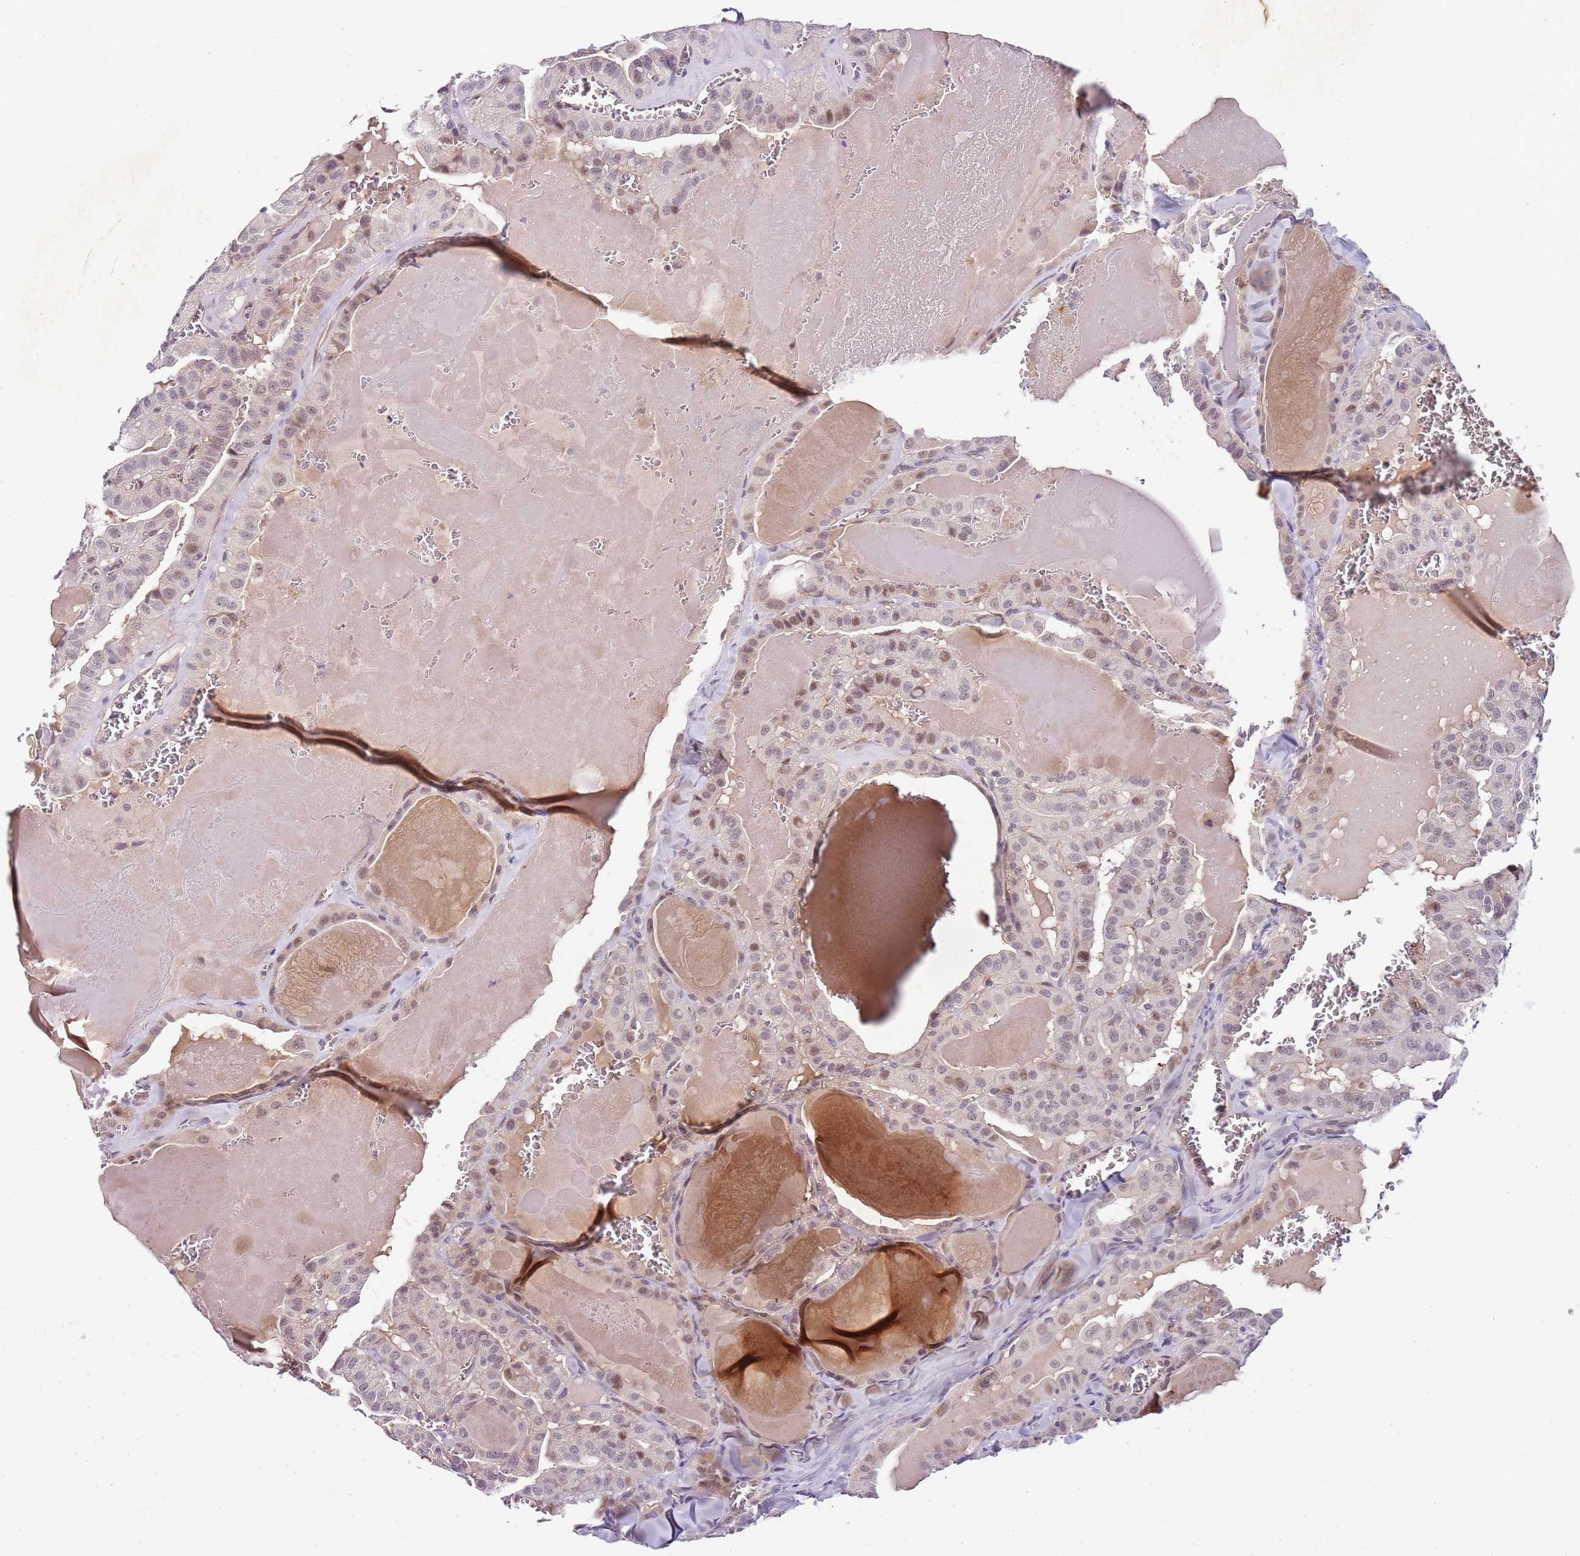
{"staining": {"intensity": "weak", "quantity": "<25%", "location": "nuclear"}, "tissue": "thyroid cancer", "cell_type": "Tumor cells", "image_type": "cancer", "snomed": [{"axis": "morphology", "description": "Papillary adenocarcinoma, NOS"}, {"axis": "topography", "description": "Thyroid gland"}], "caption": "Immunohistochemistry (IHC) of papillary adenocarcinoma (thyroid) demonstrates no expression in tumor cells.", "gene": "FBXL22", "patient": {"sex": "male", "age": 52}}